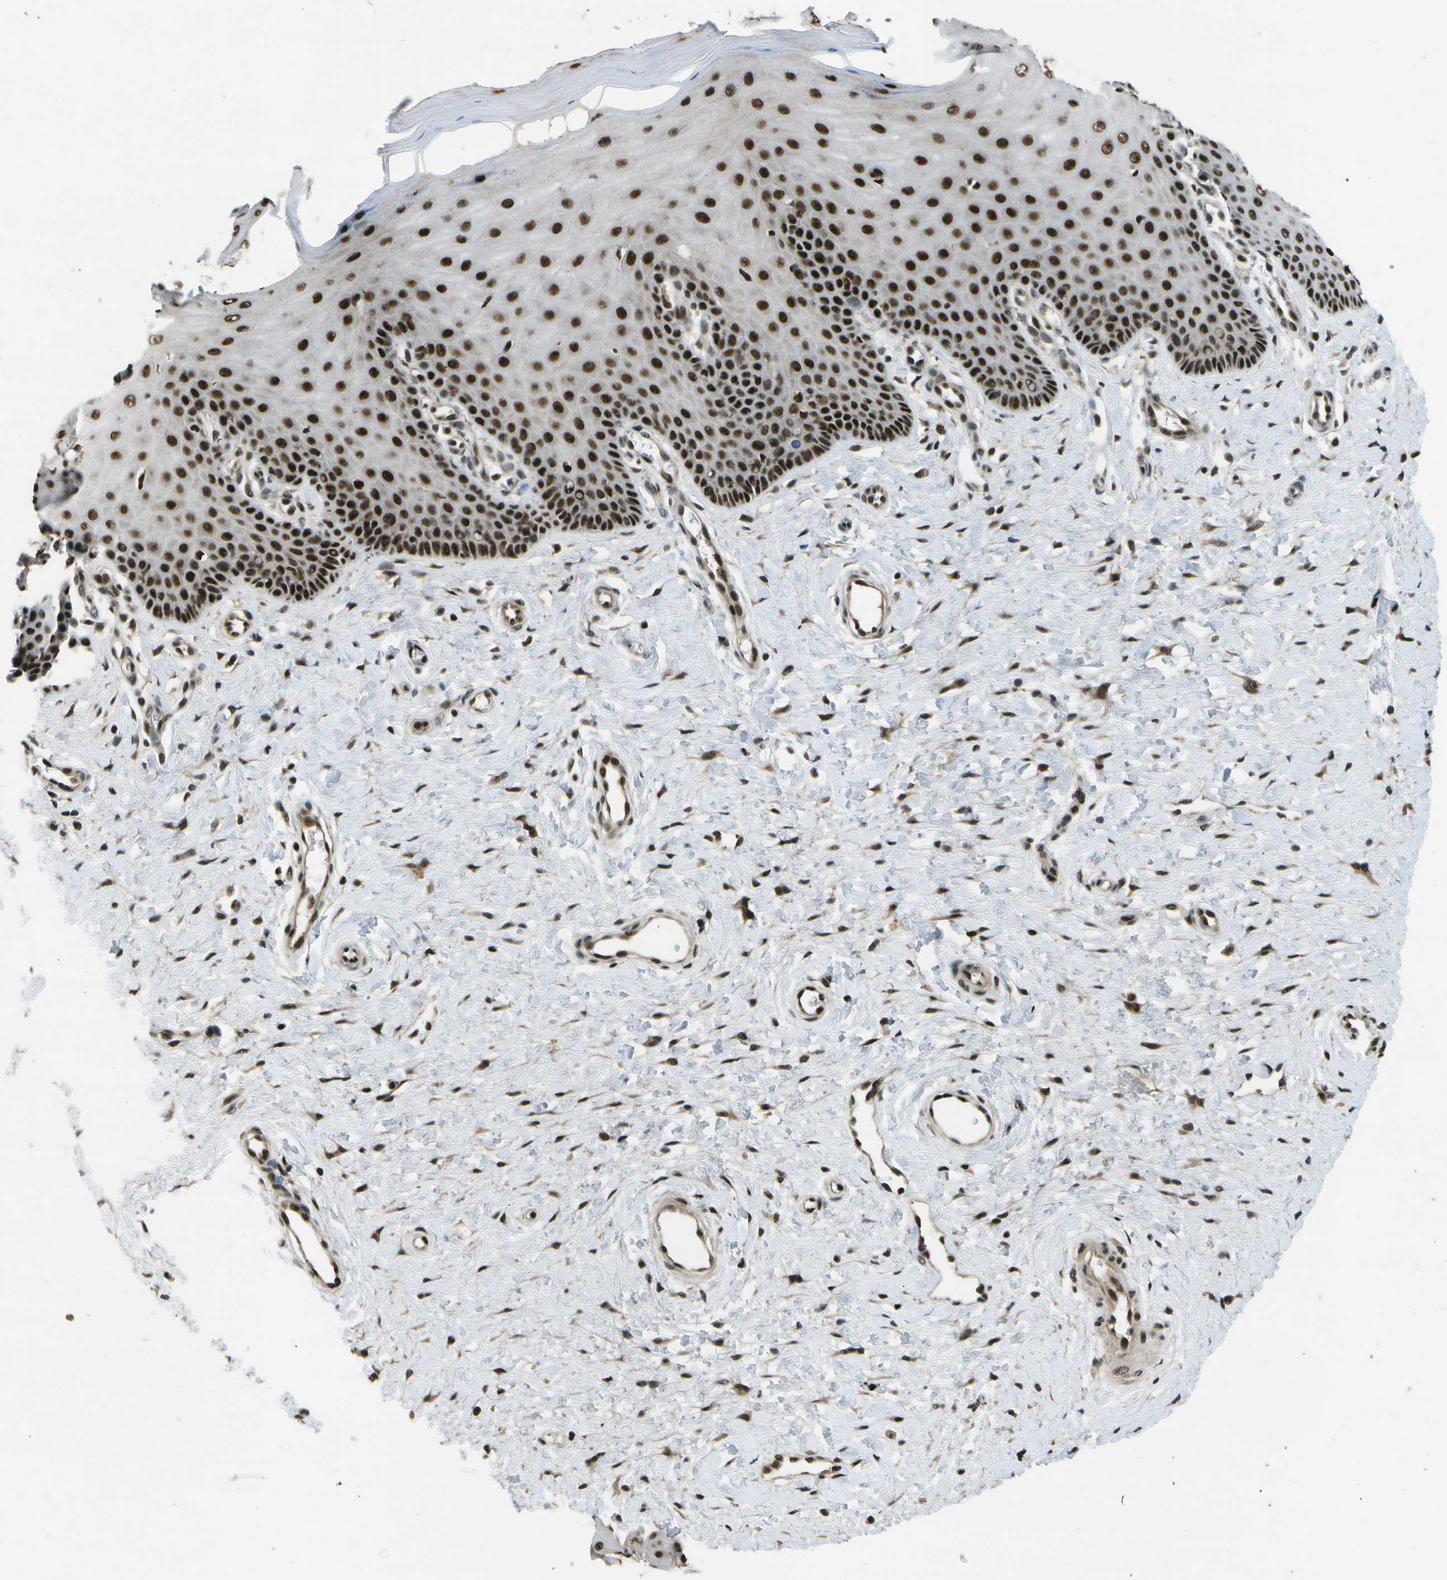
{"staining": {"intensity": "strong", "quantity": ">75%", "location": "cytoplasmic/membranous,nuclear"}, "tissue": "cervix", "cell_type": "Glandular cells", "image_type": "normal", "snomed": [{"axis": "morphology", "description": "Normal tissue, NOS"}, {"axis": "topography", "description": "Cervix"}], "caption": "Unremarkable cervix reveals strong cytoplasmic/membranous,nuclear positivity in about >75% of glandular cells, visualized by immunohistochemistry.", "gene": "GANC", "patient": {"sex": "female", "age": 55}}